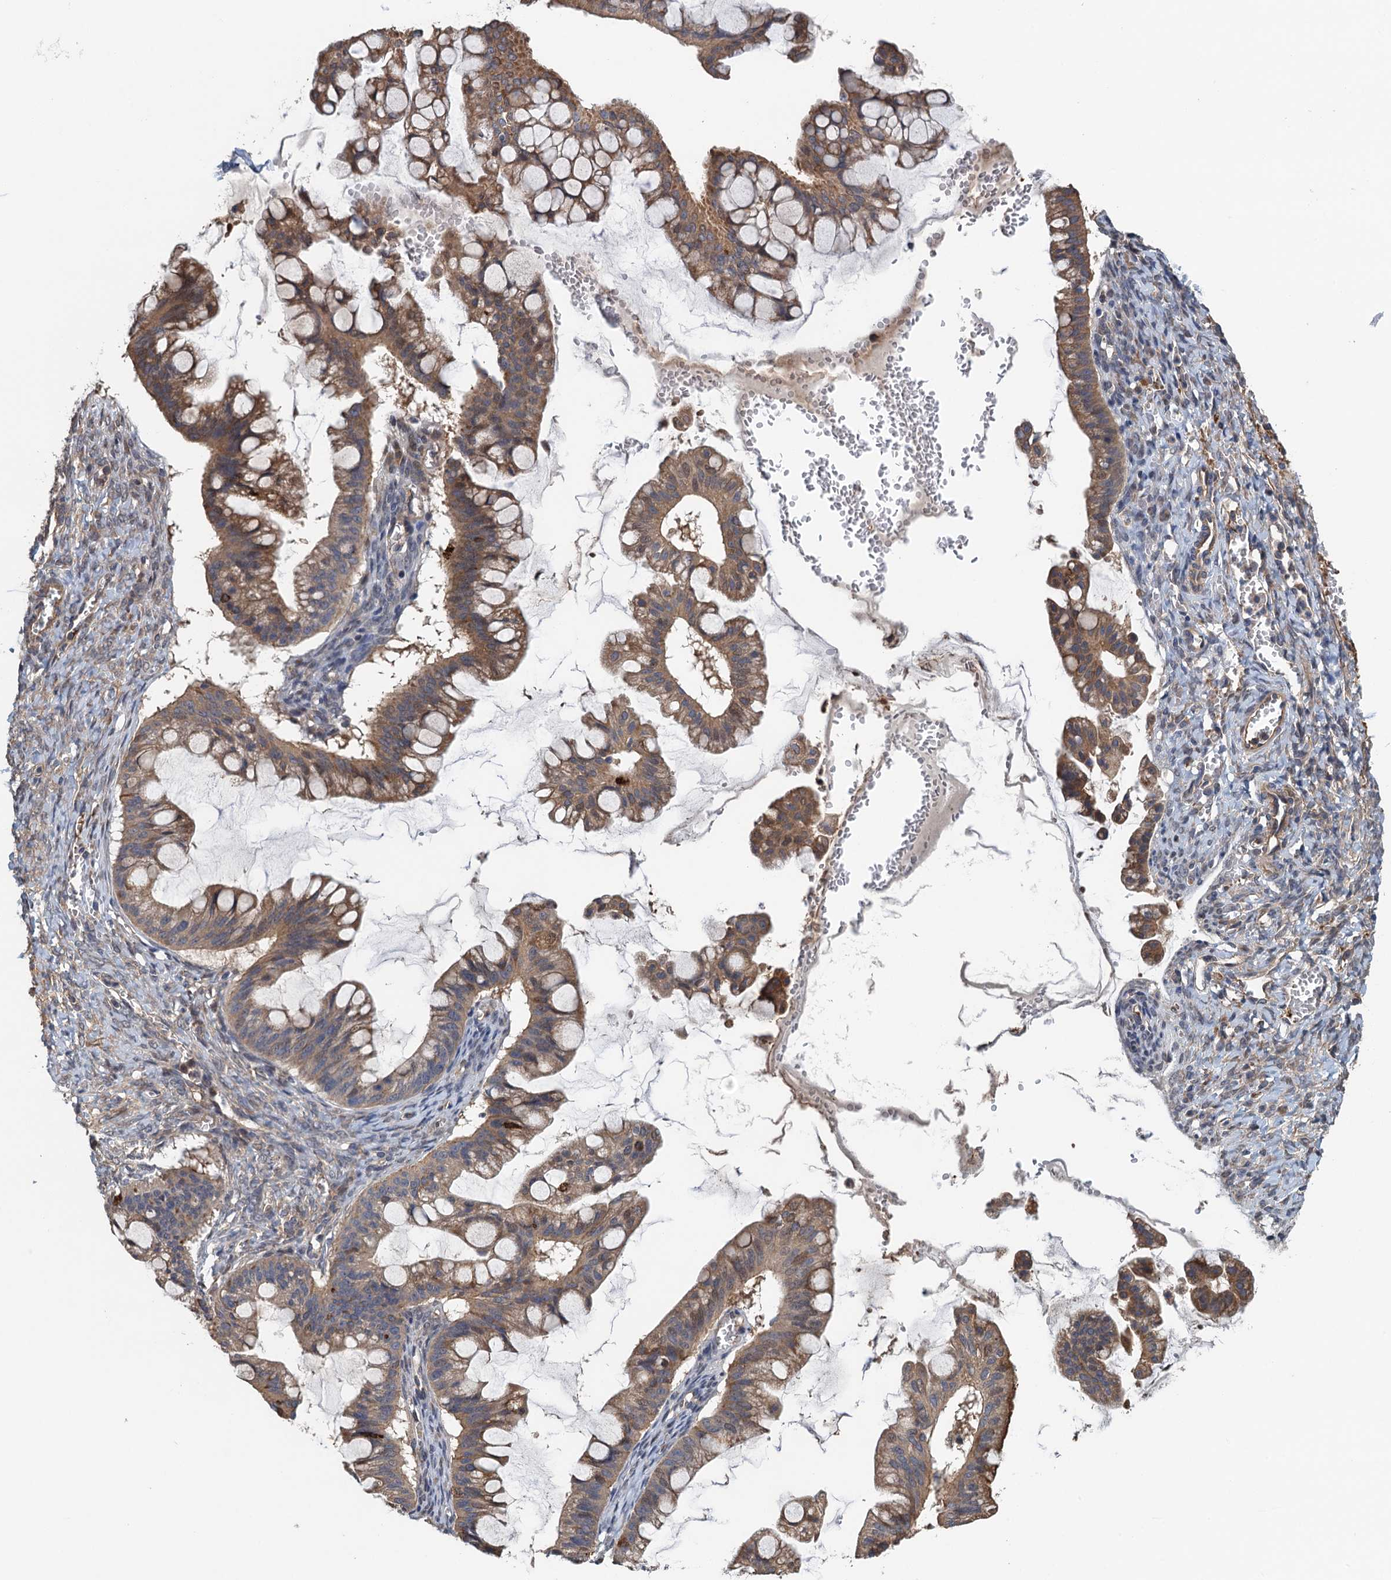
{"staining": {"intensity": "moderate", "quantity": ">75%", "location": "cytoplasmic/membranous"}, "tissue": "ovarian cancer", "cell_type": "Tumor cells", "image_type": "cancer", "snomed": [{"axis": "morphology", "description": "Cystadenocarcinoma, mucinous, NOS"}, {"axis": "topography", "description": "Ovary"}], "caption": "Immunohistochemistry (IHC) image of human ovarian cancer stained for a protein (brown), which demonstrates medium levels of moderate cytoplasmic/membranous staining in about >75% of tumor cells.", "gene": "MEAK7", "patient": {"sex": "female", "age": 73}}